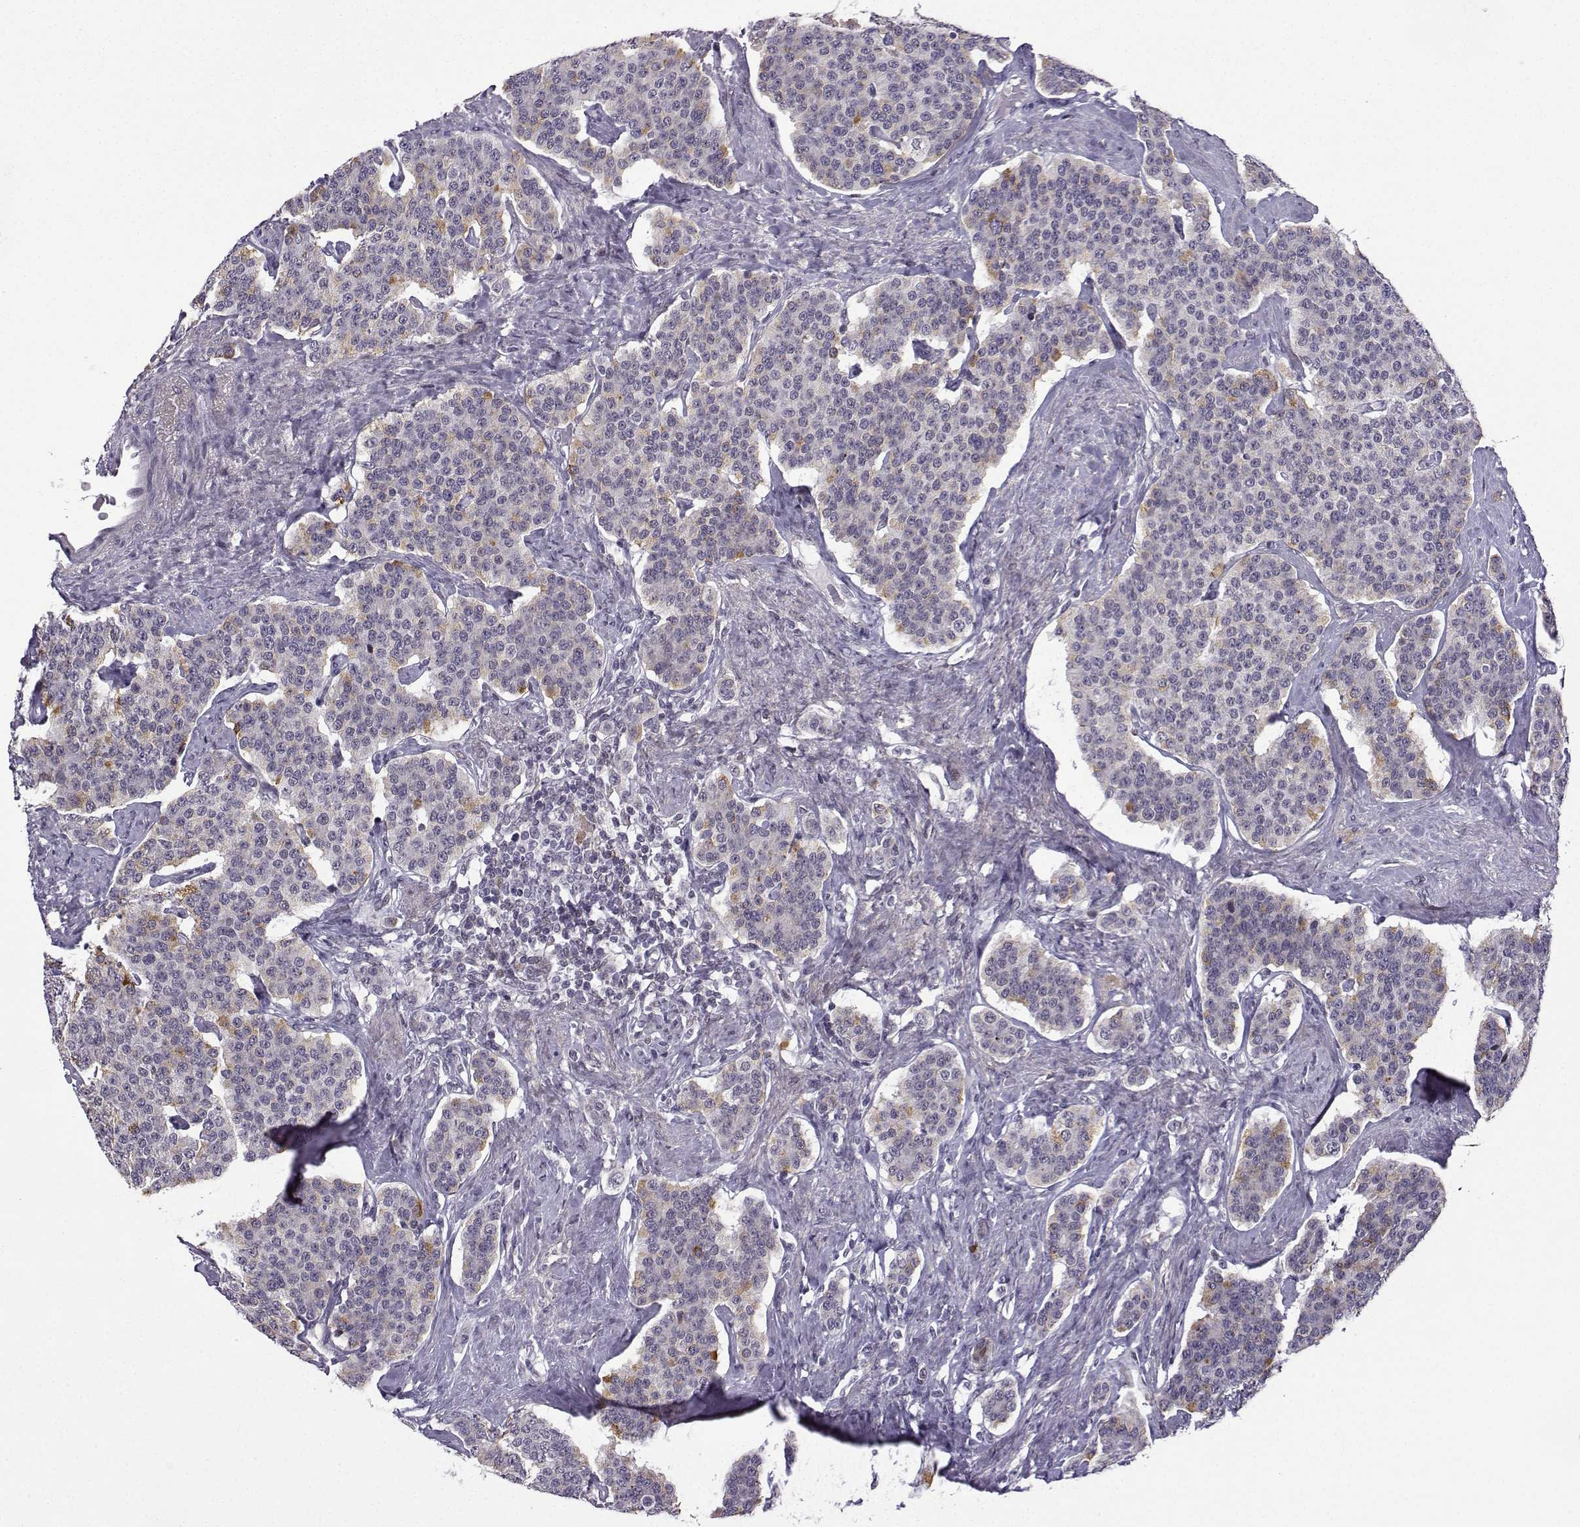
{"staining": {"intensity": "moderate", "quantity": "<25%", "location": "cytoplasmic/membranous"}, "tissue": "carcinoid", "cell_type": "Tumor cells", "image_type": "cancer", "snomed": [{"axis": "morphology", "description": "Carcinoid, malignant, NOS"}, {"axis": "topography", "description": "Small intestine"}], "caption": "The immunohistochemical stain labels moderate cytoplasmic/membranous positivity in tumor cells of carcinoid tissue. (DAB IHC, brown staining for protein, blue staining for nuclei).", "gene": "FGF3", "patient": {"sex": "female", "age": 58}}